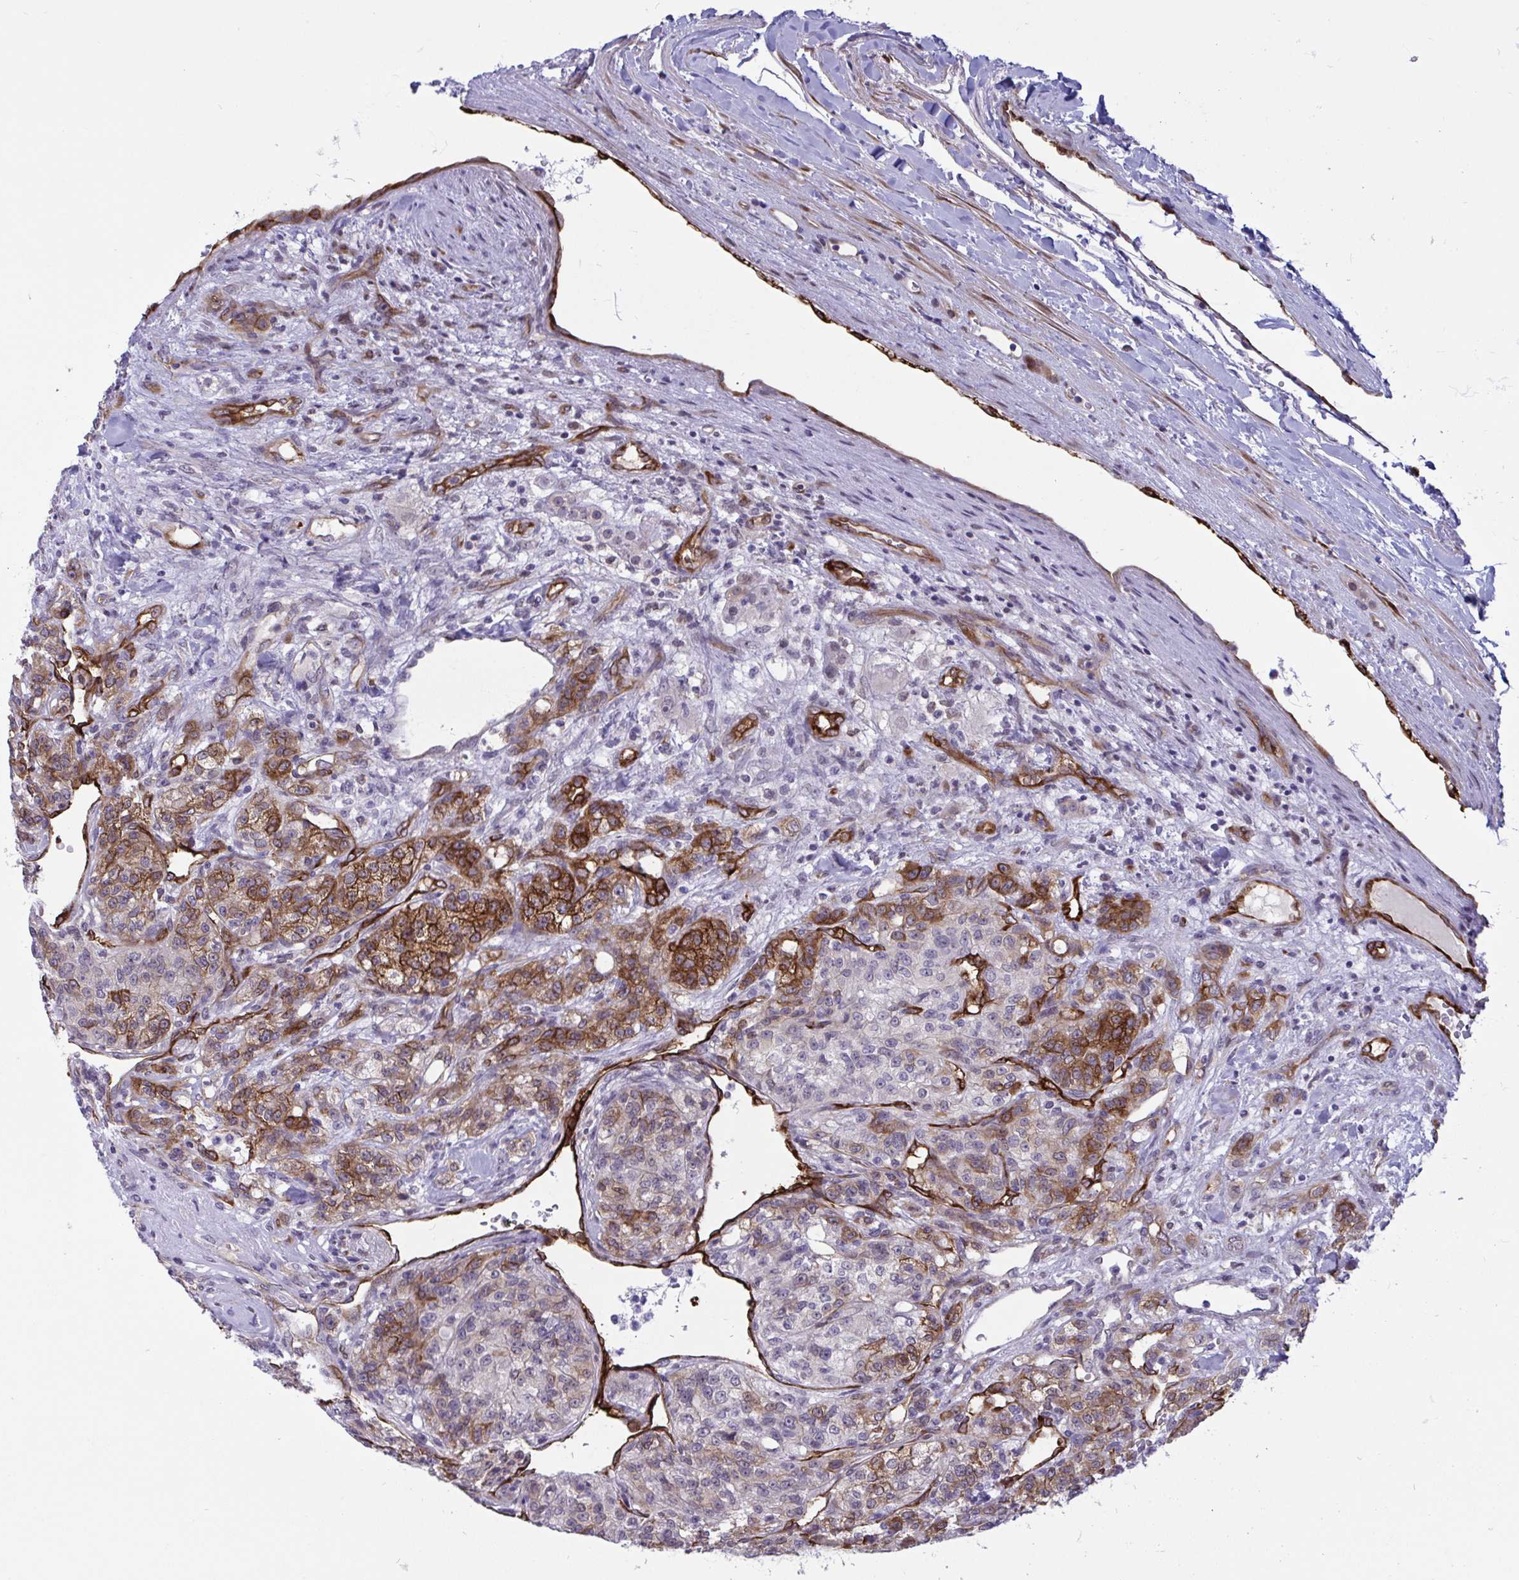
{"staining": {"intensity": "moderate", "quantity": "25%-75%", "location": "cytoplasmic/membranous"}, "tissue": "renal cancer", "cell_type": "Tumor cells", "image_type": "cancer", "snomed": [{"axis": "morphology", "description": "Adenocarcinoma, NOS"}, {"axis": "topography", "description": "Kidney"}], "caption": "This micrograph displays immunohistochemistry (IHC) staining of adenocarcinoma (renal), with medium moderate cytoplasmic/membranous expression in approximately 25%-75% of tumor cells.", "gene": "EML1", "patient": {"sex": "female", "age": 63}}